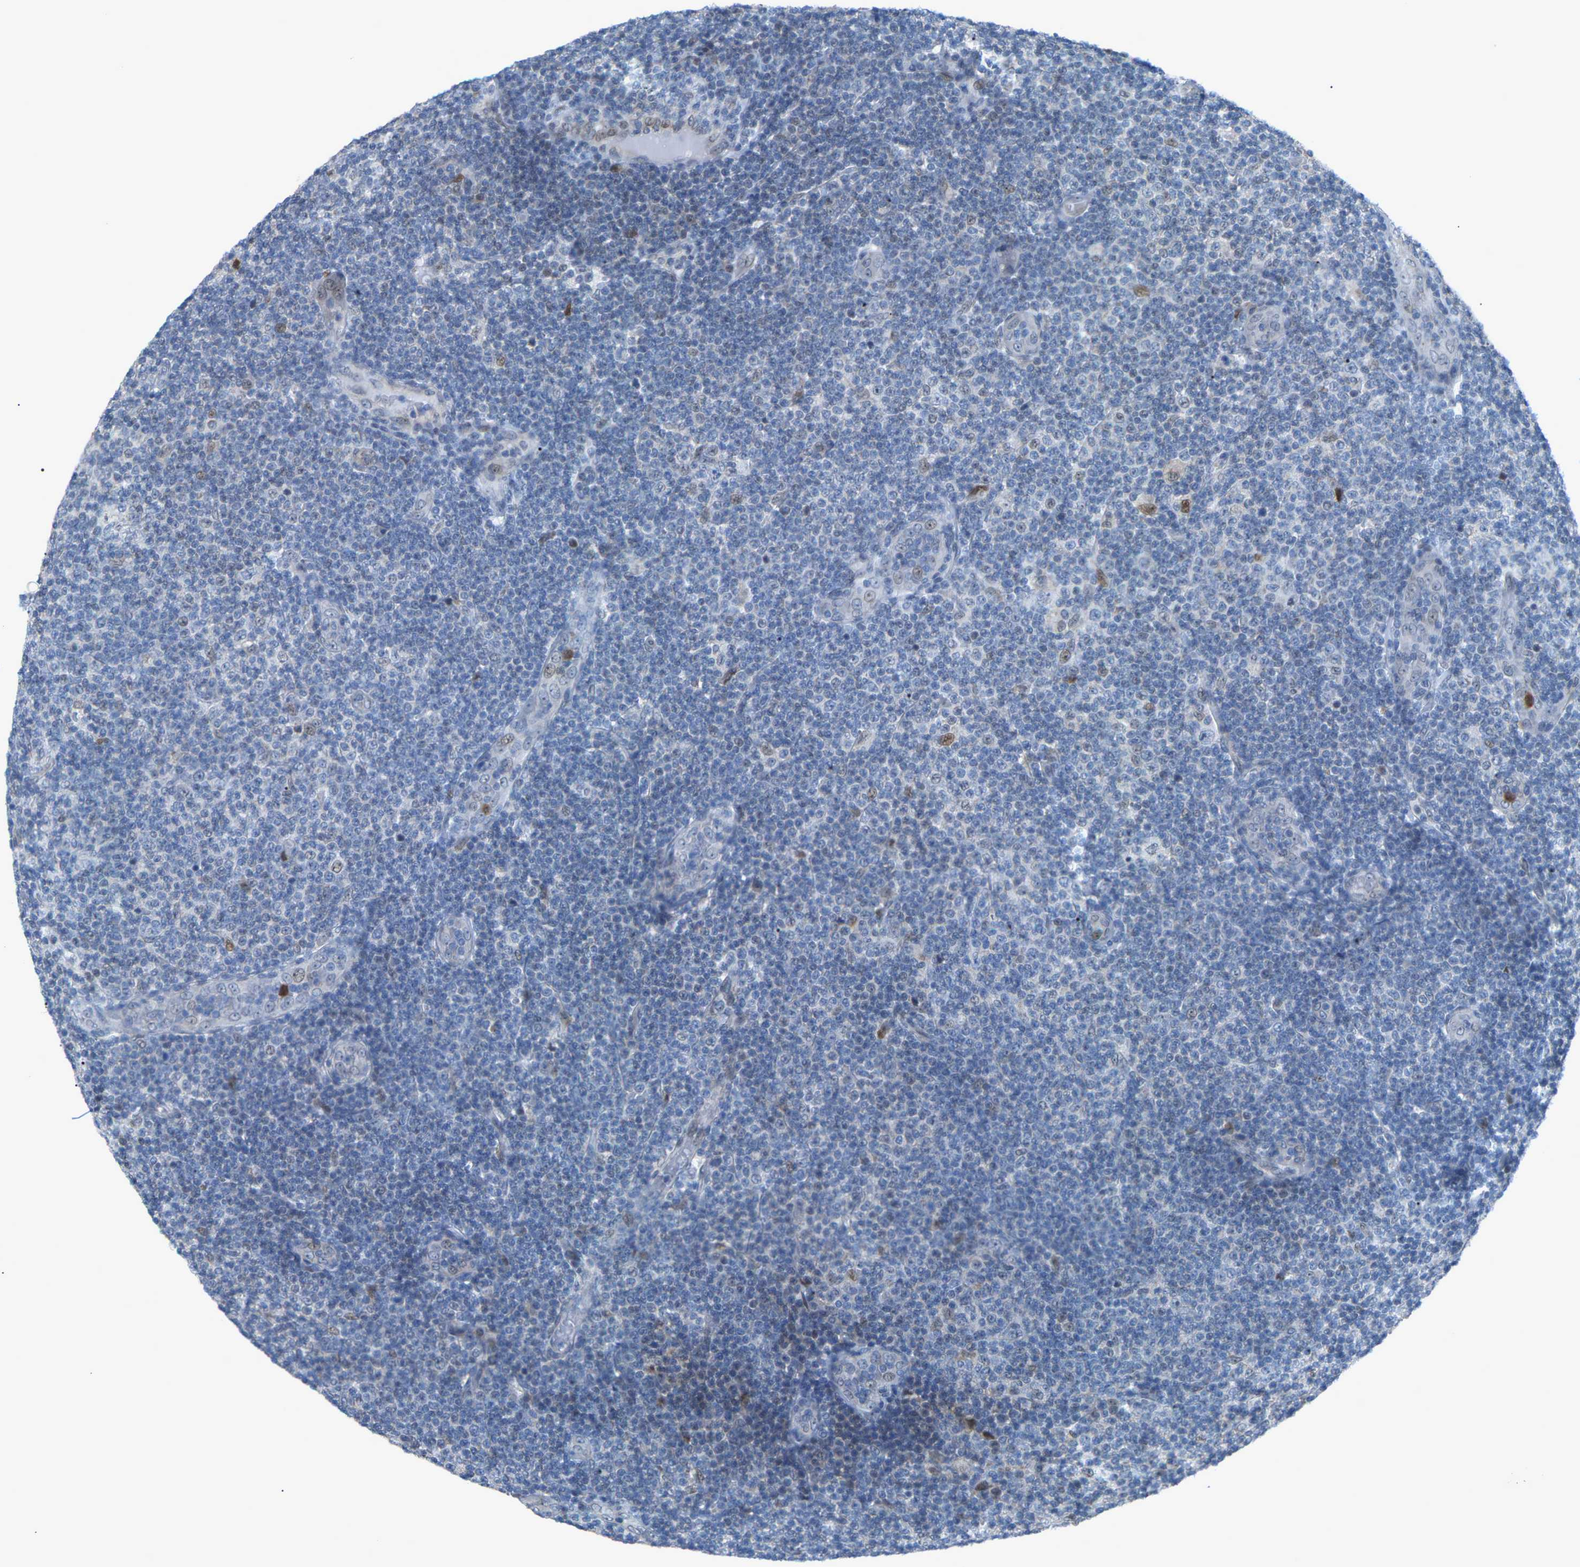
{"staining": {"intensity": "negative", "quantity": "none", "location": "none"}, "tissue": "lymphoma", "cell_type": "Tumor cells", "image_type": "cancer", "snomed": [{"axis": "morphology", "description": "Malignant lymphoma, non-Hodgkin's type, Low grade"}, {"axis": "topography", "description": "Lymph node"}], "caption": "The micrograph reveals no staining of tumor cells in lymphoma. (IHC, brightfield microscopy, high magnification).", "gene": "CROT", "patient": {"sex": "male", "age": 83}}